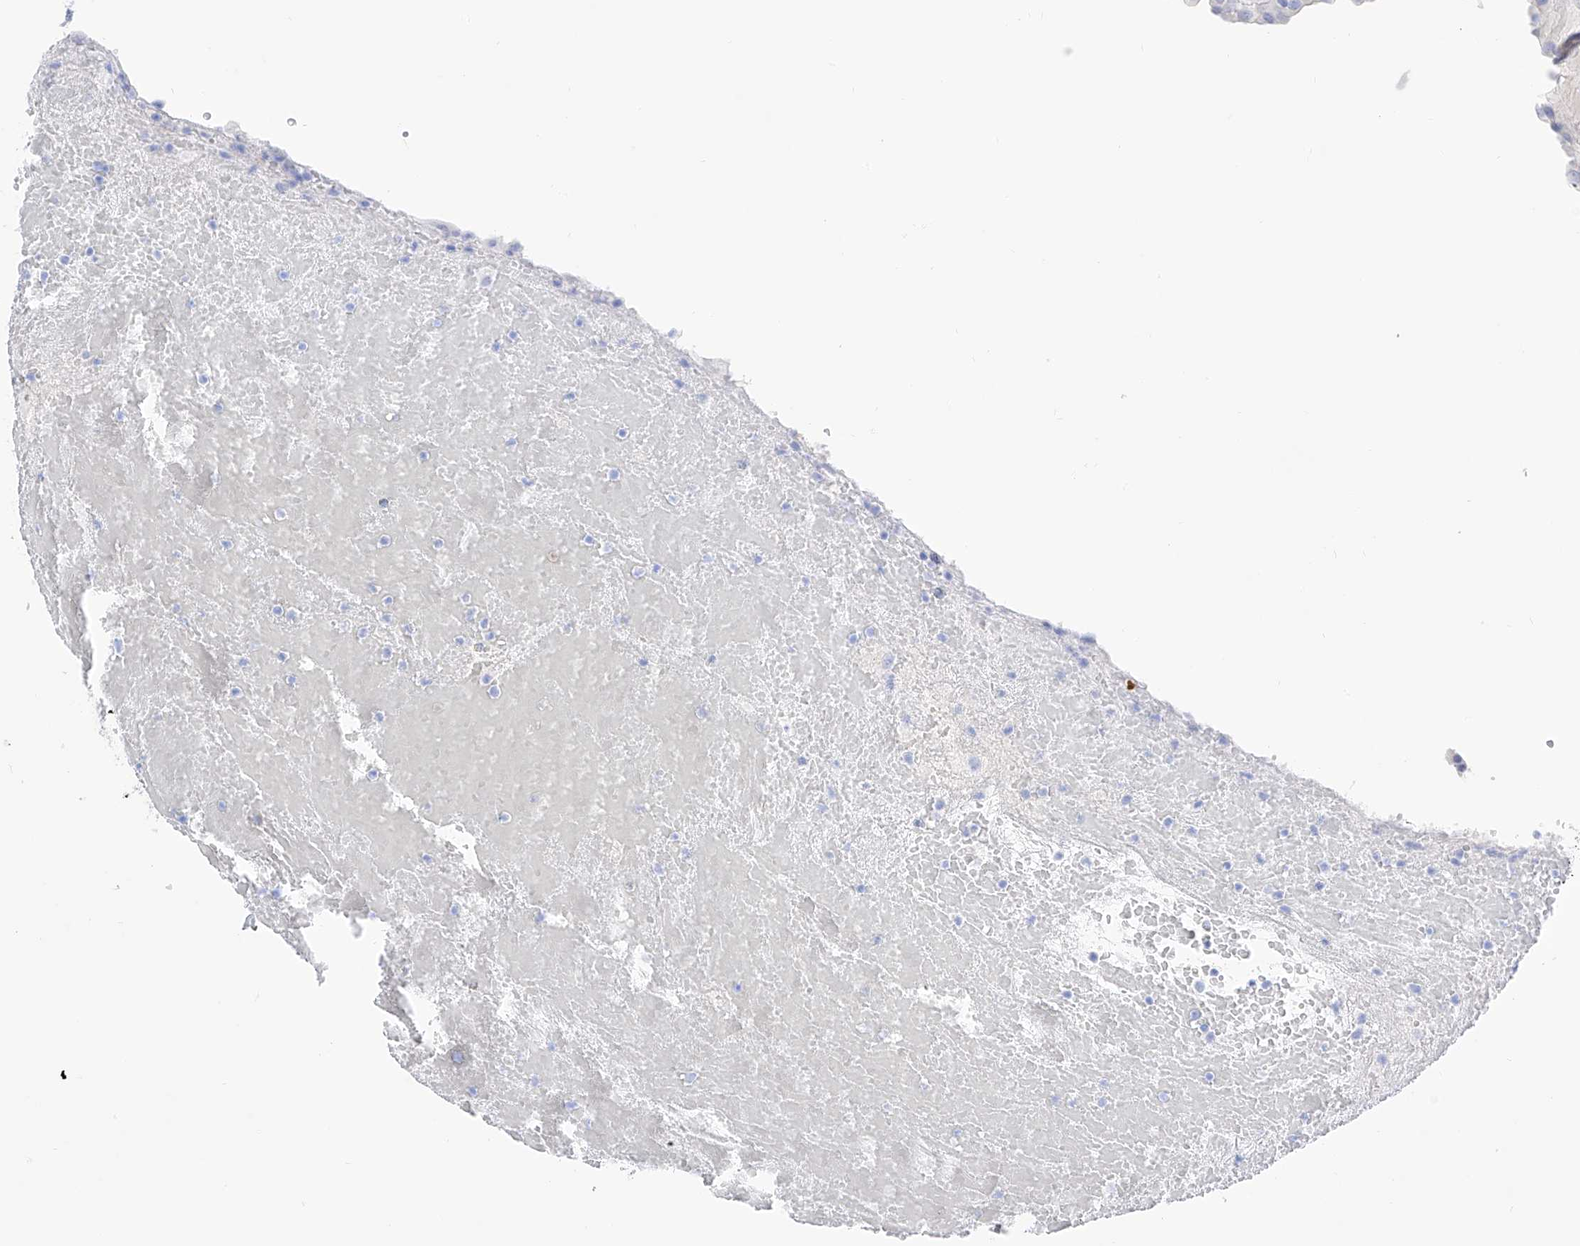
{"staining": {"intensity": "negative", "quantity": "none", "location": "none"}, "tissue": "thyroid cancer", "cell_type": "Tumor cells", "image_type": "cancer", "snomed": [{"axis": "morphology", "description": "Papillary adenocarcinoma, NOS"}, {"axis": "topography", "description": "Thyroid gland"}], "caption": "Immunohistochemical staining of thyroid papillary adenocarcinoma reveals no significant positivity in tumor cells. (DAB IHC visualized using brightfield microscopy, high magnification).", "gene": "TRPC7", "patient": {"sex": "male", "age": 77}}